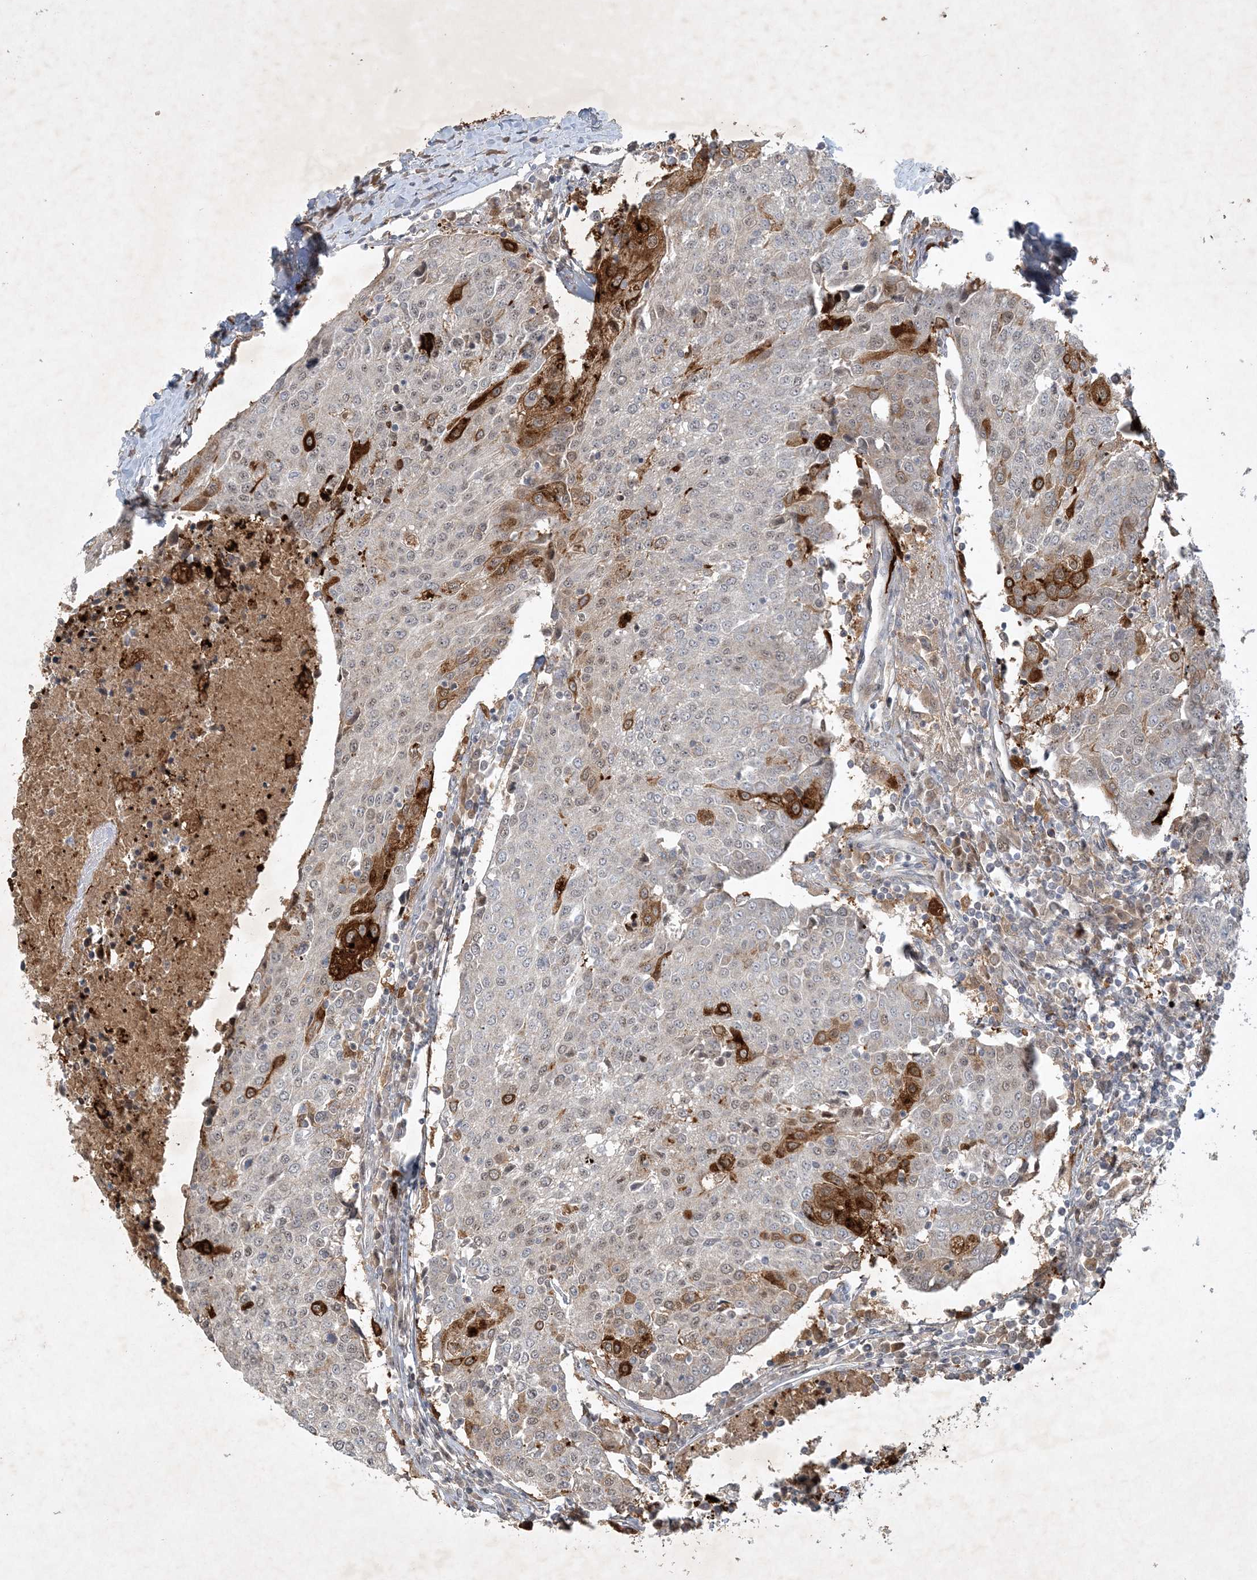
{"staining": {"intensity": "strong", "quantity": "<25%", "location": "cytoplasmic/membranous,nuclear"}, "tissue": "urothelial cancer", "cell_type": "Tumor cells", "image_type": "cancer", "snomed": [{"axis": "morphology", "description": "Urothelial carcinoma, High grade"}, {"axis": "topography", "description": "Urinary bladder"}], "caption": "This micrograph demonstrates immunohistochemistry staining of human high-grade urothelial carcinoma, with medium strong cytoplasmic/membranous and nuclear staining in approximately <25% of tumor cells.", "gene": "THG1L", "patient": {"sex": "female", "age": 85}}